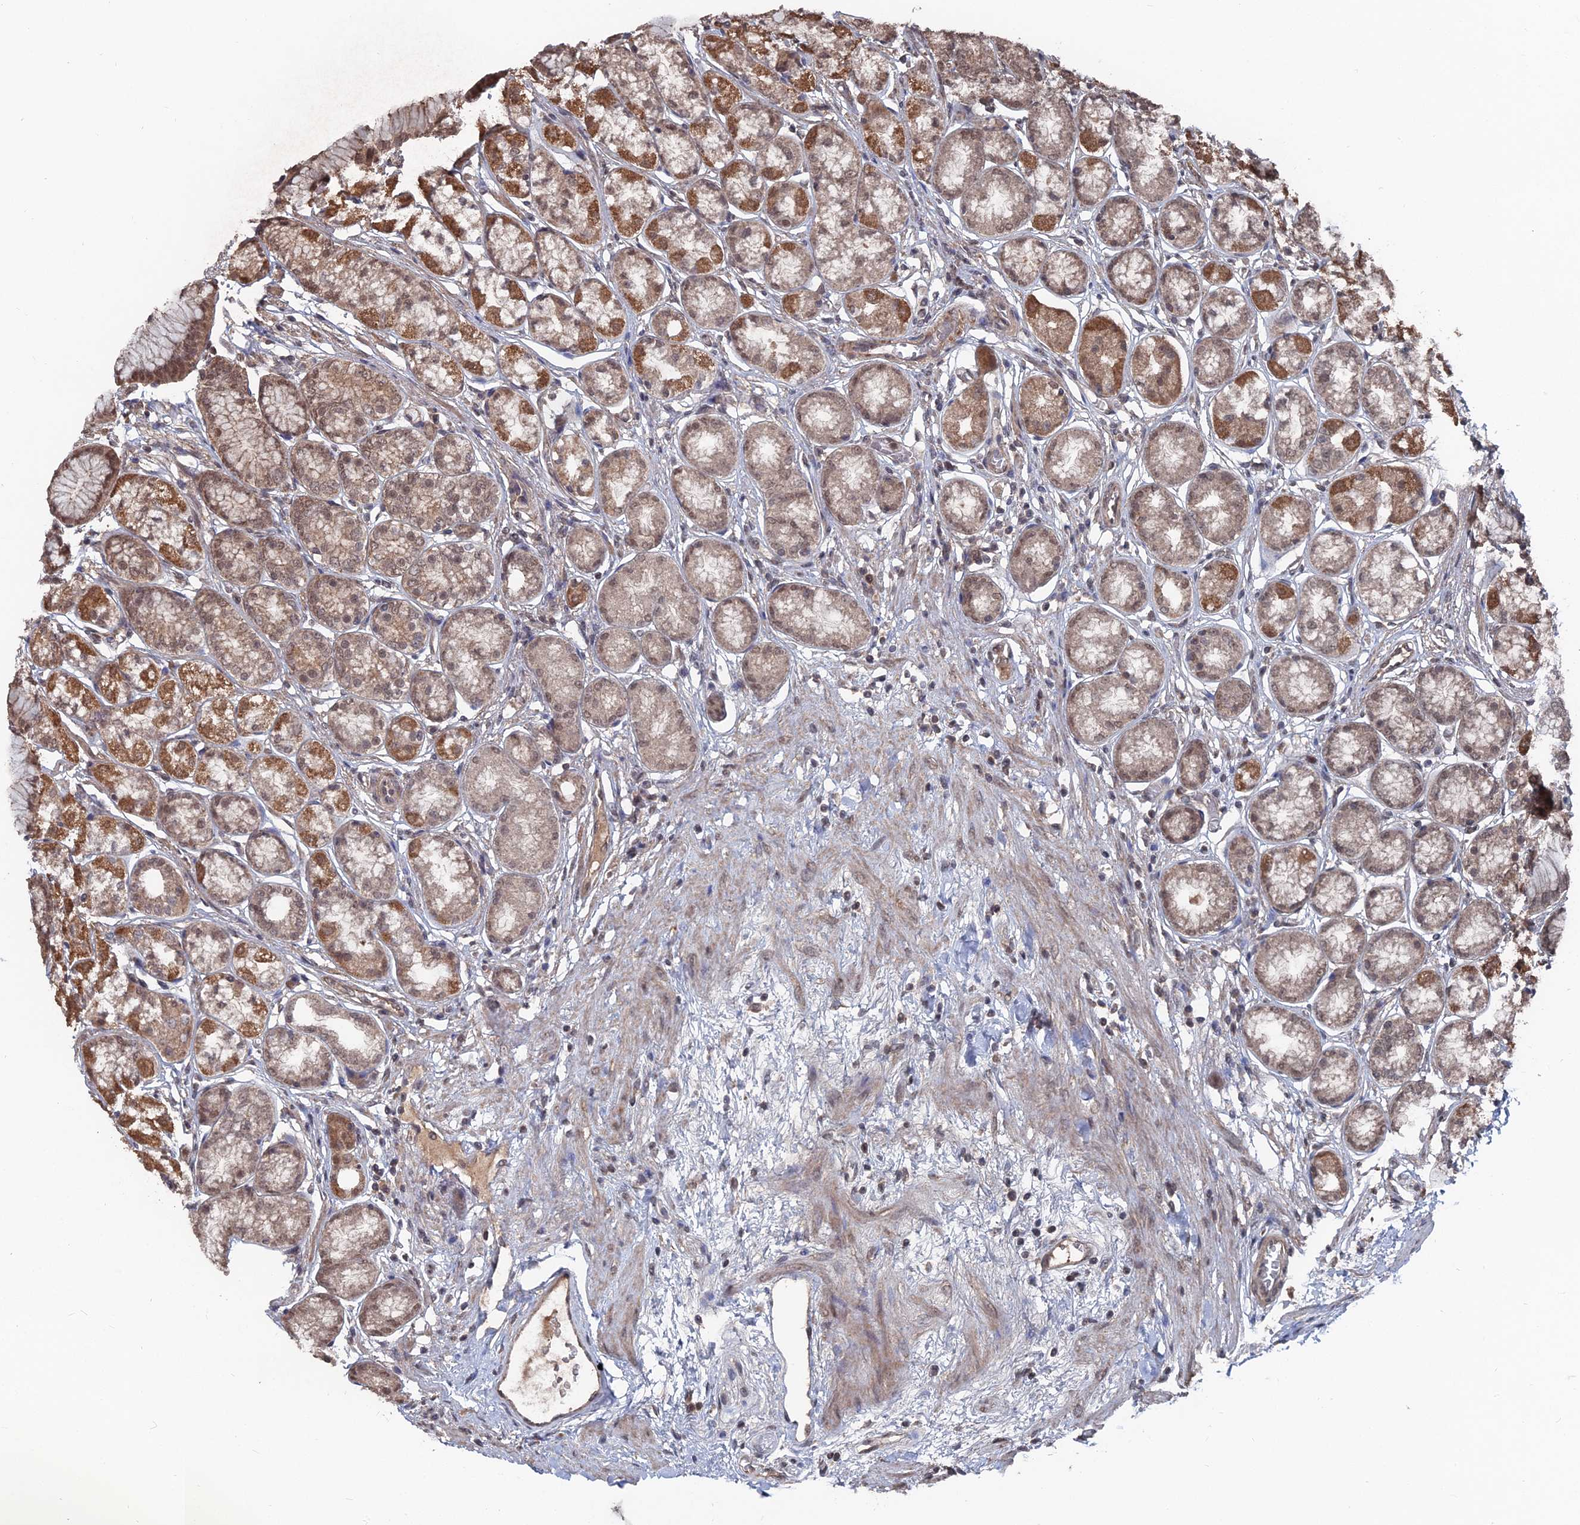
{"staining": {"intensity": "moderate", "quantity": ">75%", "location": "cytoplasmic/membranous,nuclear"}, "tissue": "stomach", "cell_type": "Glandular cells", "image_type": "normal", "snomed": [{"axis": "morphology", "description": "Normal tissue, NOS"}, {"axis": "morphology", "description": "Adenocarcinoma, NOS"}, {"axis": "morphology", "description": "Adenocarcinoma, High grade"}, {"axis": "topography", "description": "Stomach, upper"}, {"axis": "topography", "description": "Stomach"}], "caption": "An immunohistochemistry photomicrograph of benign tissue is shown. Protein staining in brown highlights moderate cytoplasmic/membranous,nuclear positivity in stomach within glandular cells.", "gene": "CCNP", "patient": {"sex": "female", "age": 65}}